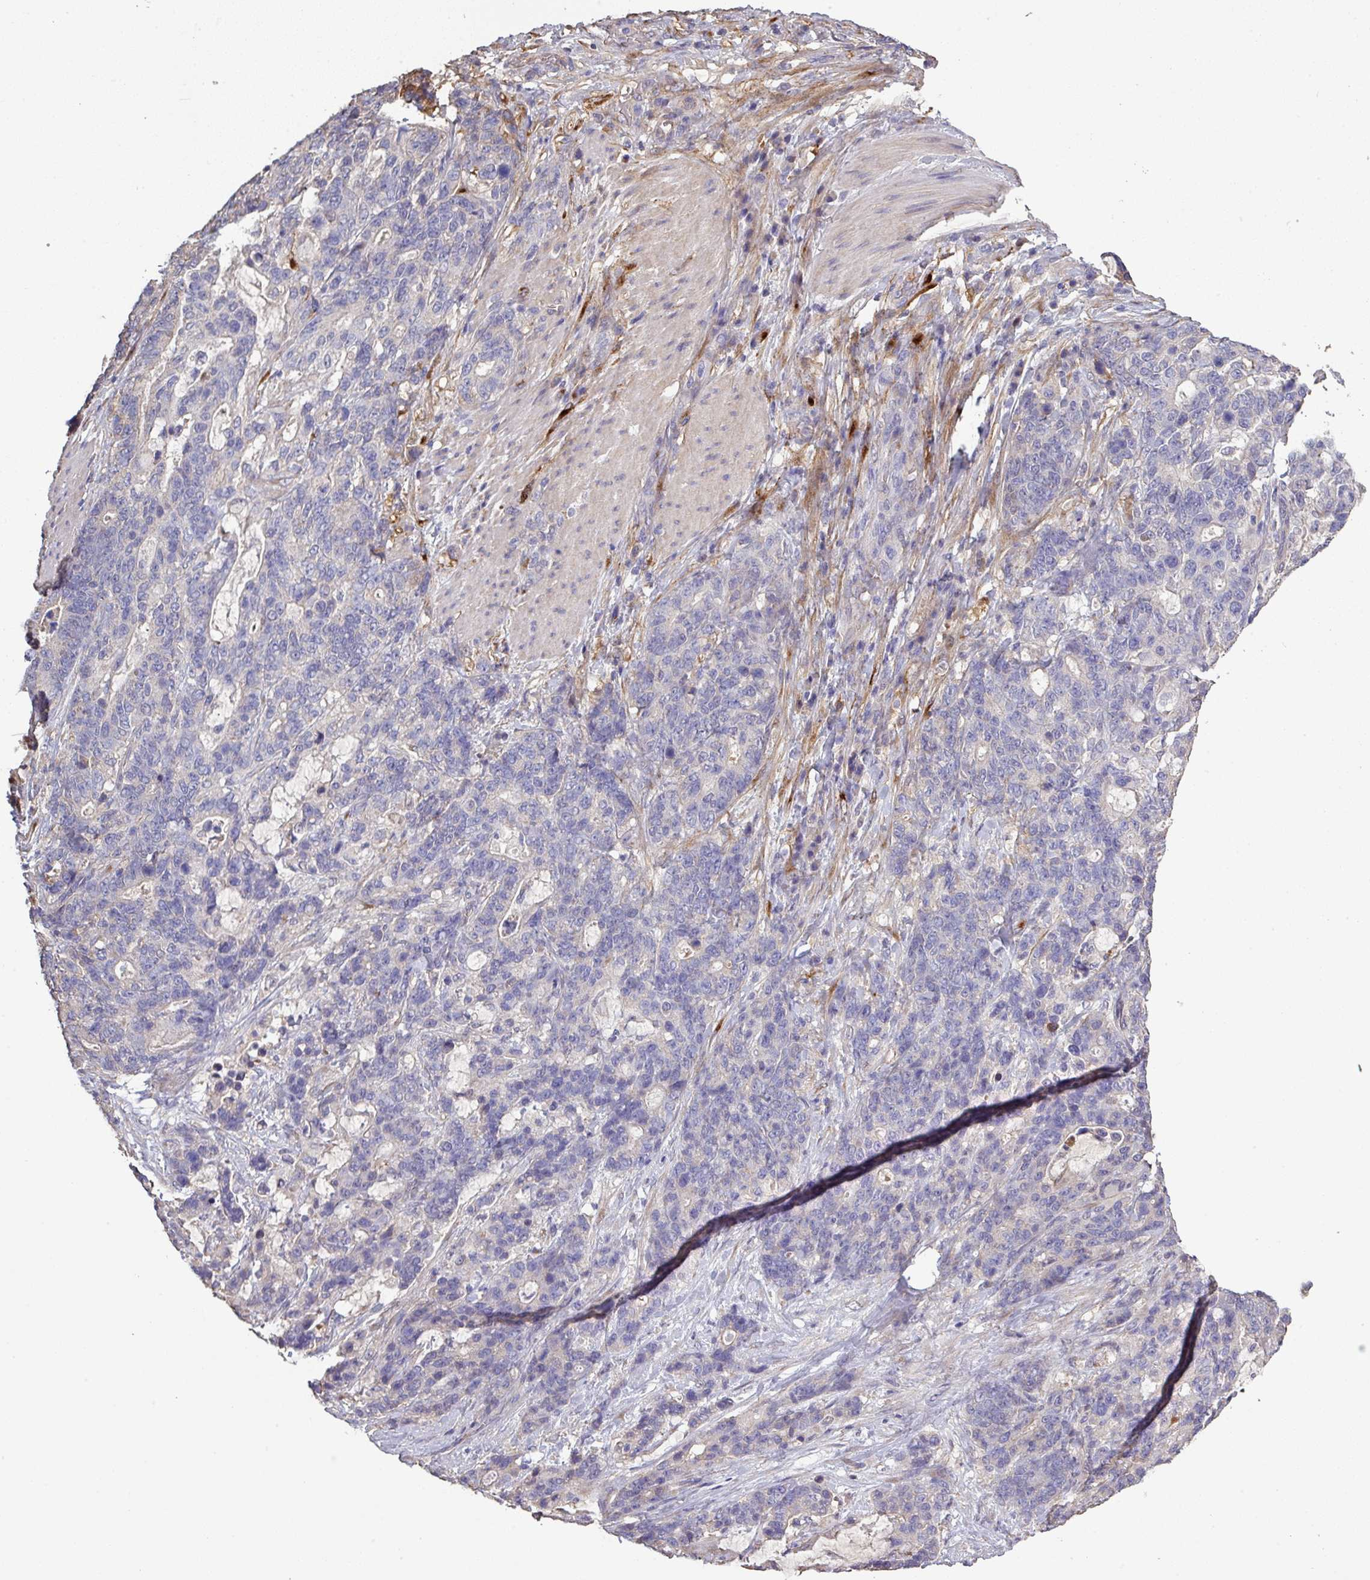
{"staining": {"intensity": "negative", "quantity": "none", "location": "none"}, "tissue": "stomach cancer", "cell_type": "Tumor cells", "image_type": "cancer", "snomed": [{"axis": "morphology", "description": "Normal tissue, NOS"}, {"axis": "morphology", "description": "Adenocarcinoma, NOS"}, {"axis": "topography", "description": "Stomach"}], "caption": "A photomicrograph of stomach adenocarcinoma stained for a protein reveals no brown staining in tumor cells.", "gene": "ISLR", "patient": {"sex": "female", "age": 64}}